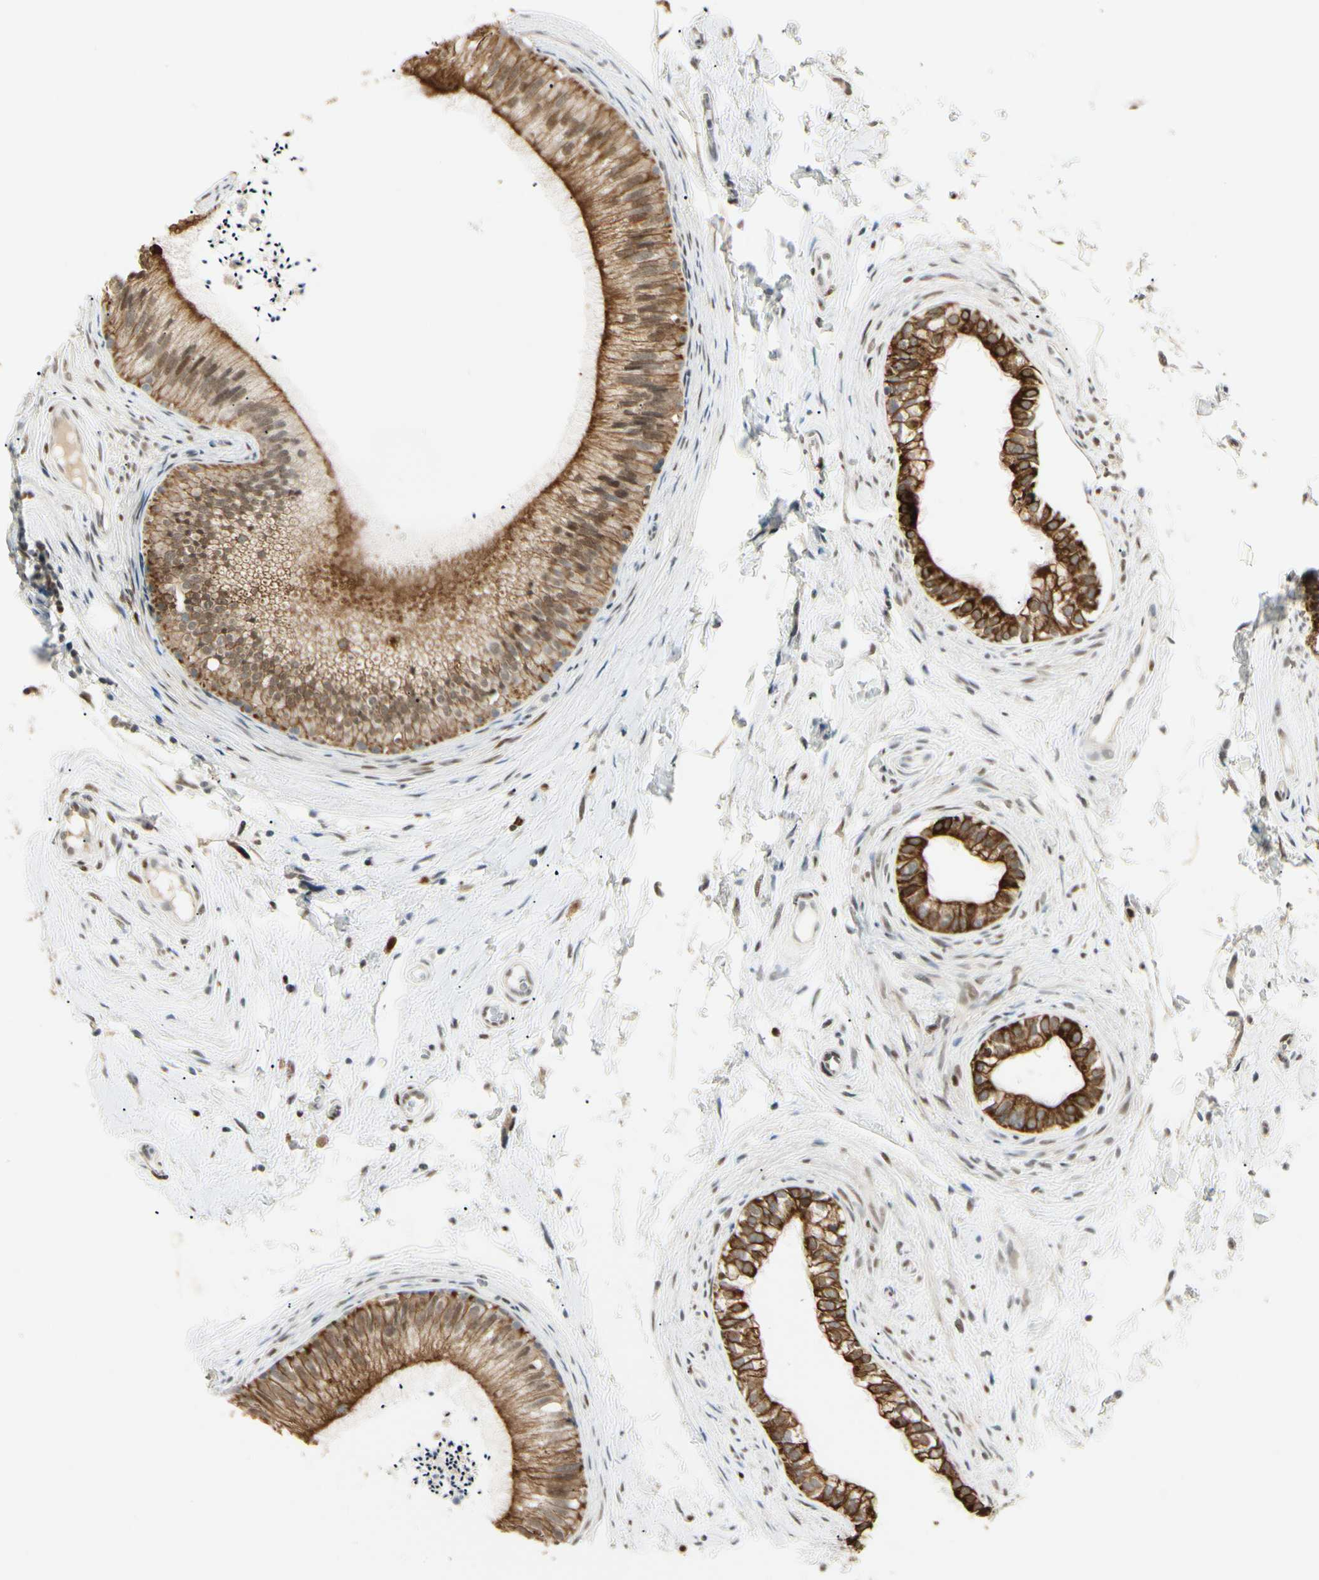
{"staining": {"intensity": "strong", "quantity": ">75%", "location": "cytoplasmic/membranous"}, "tissue": "epididymis", "cell_type": "Glandular cells", "image_type": "normal", "snomed": [{"axis": "morphology", "description": "Normal tissue, NOS"}, {"axis": "topography", "description": "Epididymis"}], "caption": "Immunohistochemical staining of benign epididymis exhibits >75% levels of strong cytoplasmic/membranous protein staining in about >75% of glandular cells. (Brightfield microscopy of DAB IHC at high magnification).", "gene": "ATXN1", "patient": {"sex": "male", "age": 56}}